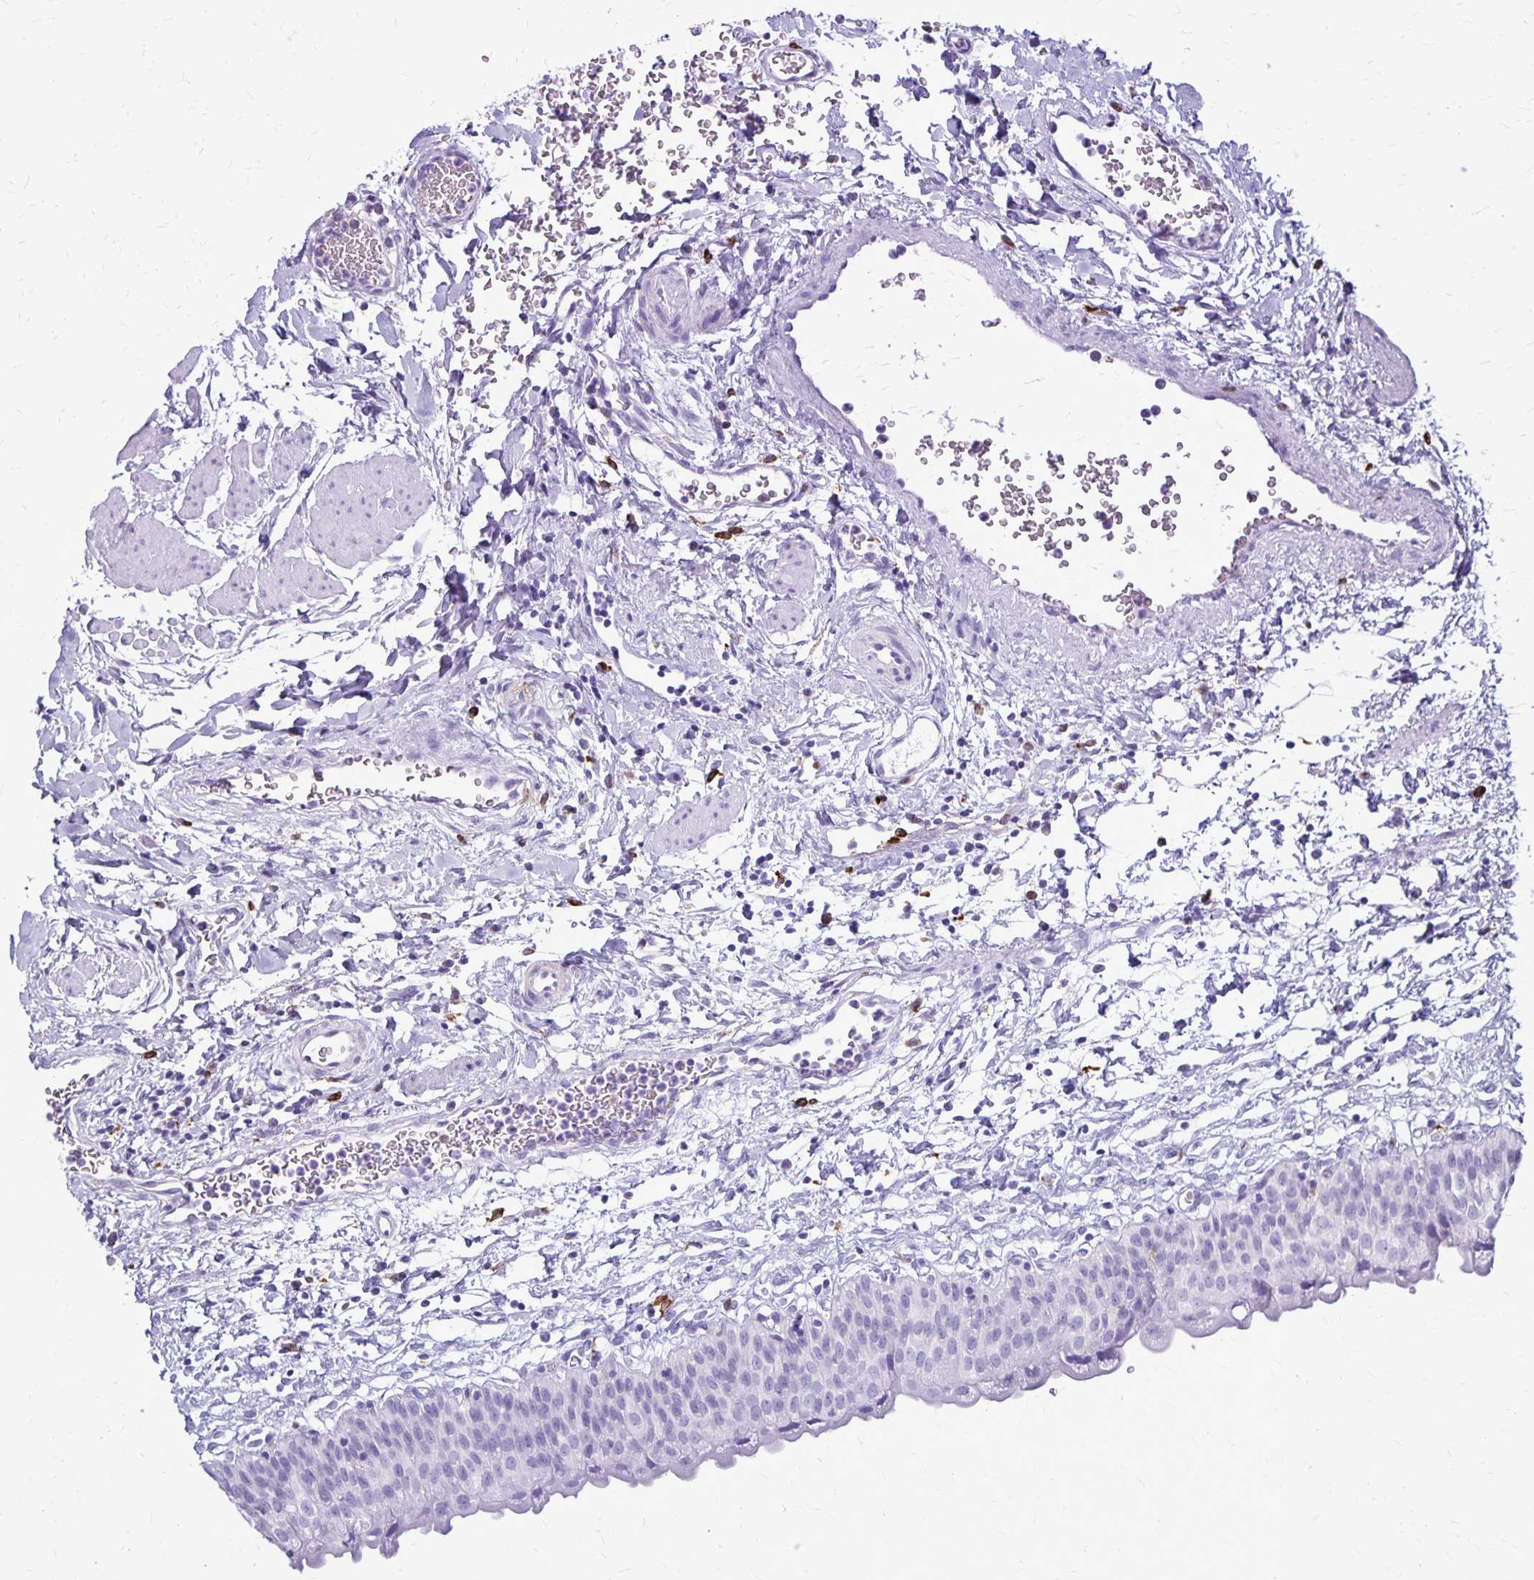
{"staining": {"intensity": "negative", "quantity": "none", "location": "none"}, "tissue": "urinary bladder", "cell_type": "Urothelial cells", "image_type": "normal", "snomed": [{"axis": "morphology", "description": "Normal tissue, NOS"}, {"axis": "topography", "description": "Urinary bladder"}], "caption": "The image exhibits no staining of urothelial cells in benign urinary bladder.", "gene": "RTN1", "patient": {"sex": "male", "age": 55}}